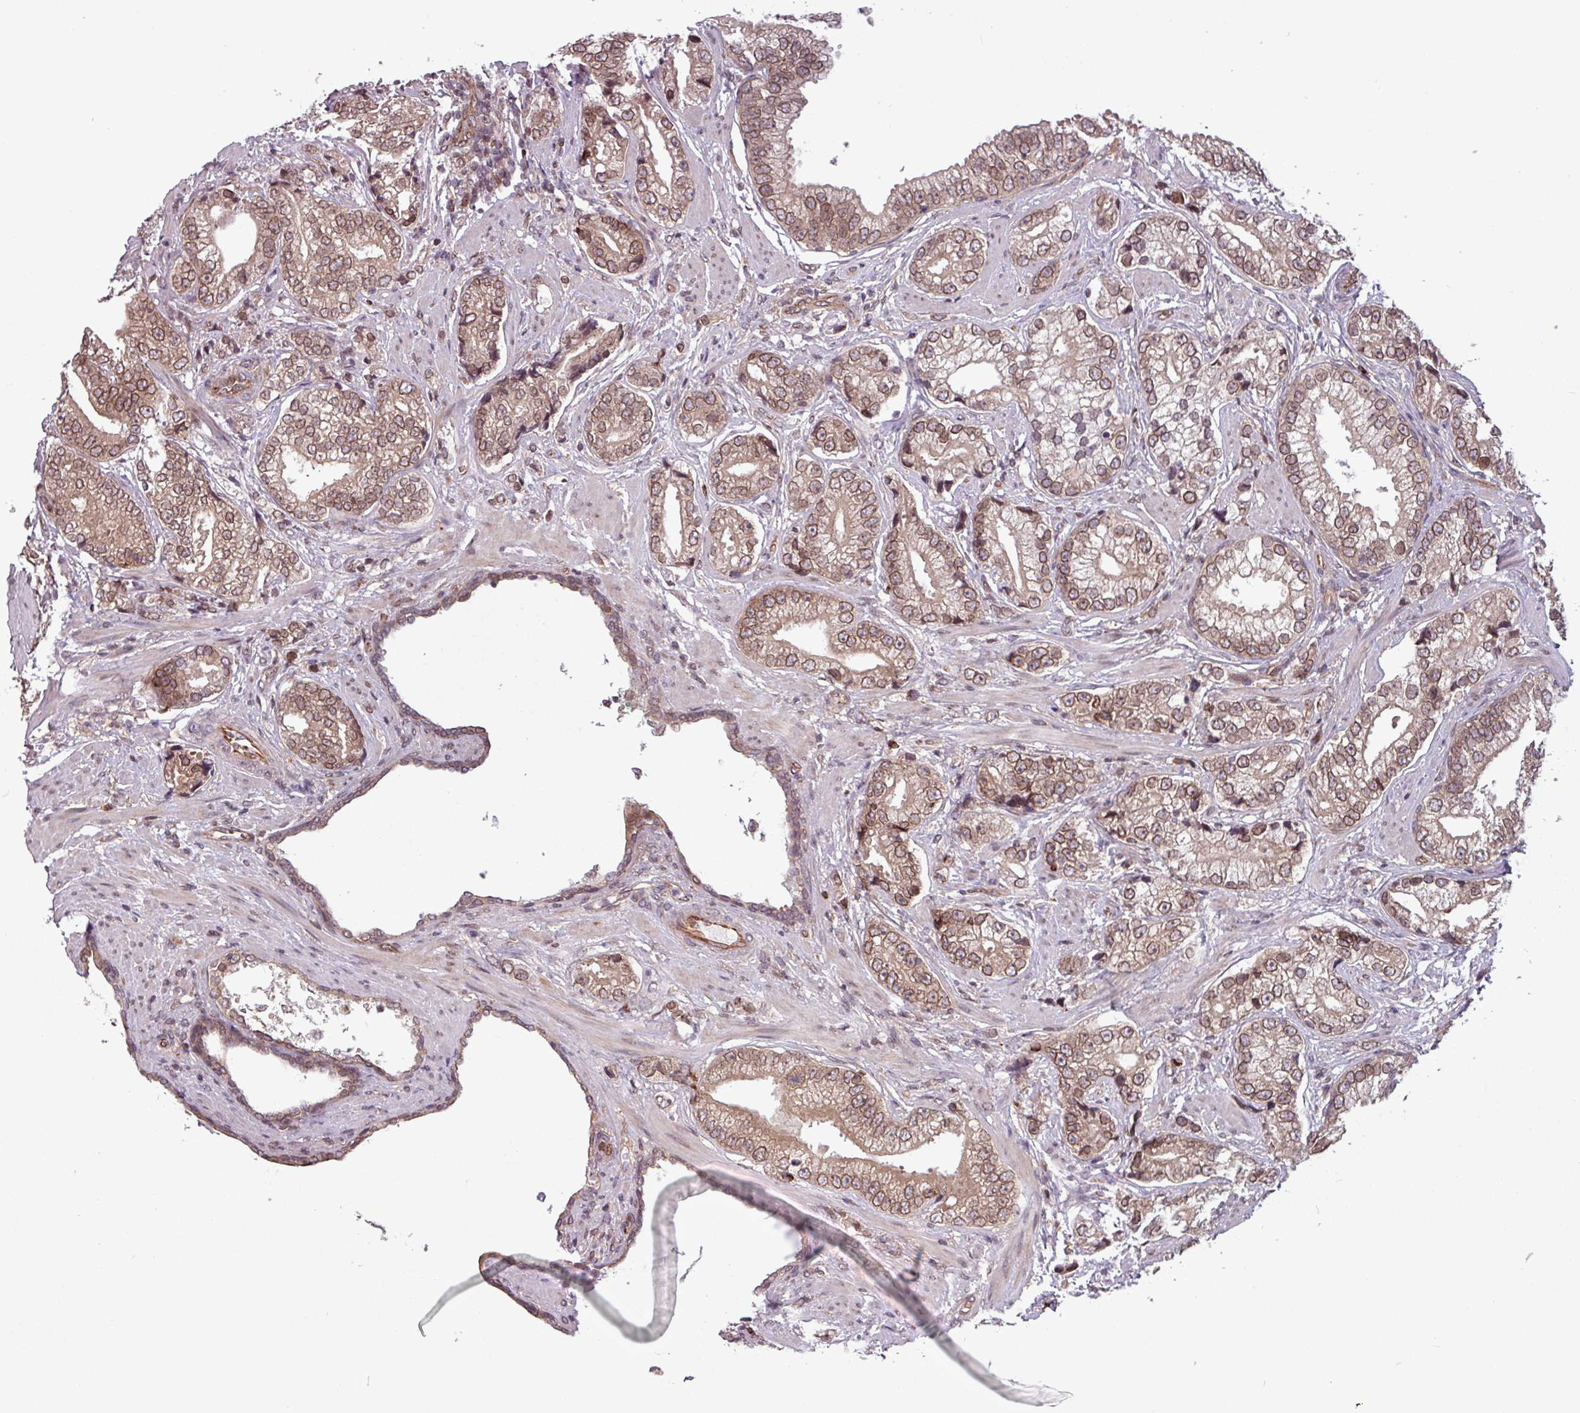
{"staining": {"intensity": "moderate", "quantity": ">75%", "location": "cytoplasmic/membranous,nuclear"}, "tissue": "prostate cancer", "cell_type": "Tumor cells", "image_type": "cancer", "snomed": [{"axis": "morphology", "description": "Adenocarcinoma, High grade"}, {"axis": "topography", "description": "Prostate"}], "caption": "Protein expression analysis of prostate cancer displays moderate cytoplasmic/membranous and nuclear staining in approximately >75% of tumor cells.", "gene": "RBM4B", "patient": {"sex": "male", "age": 75}}